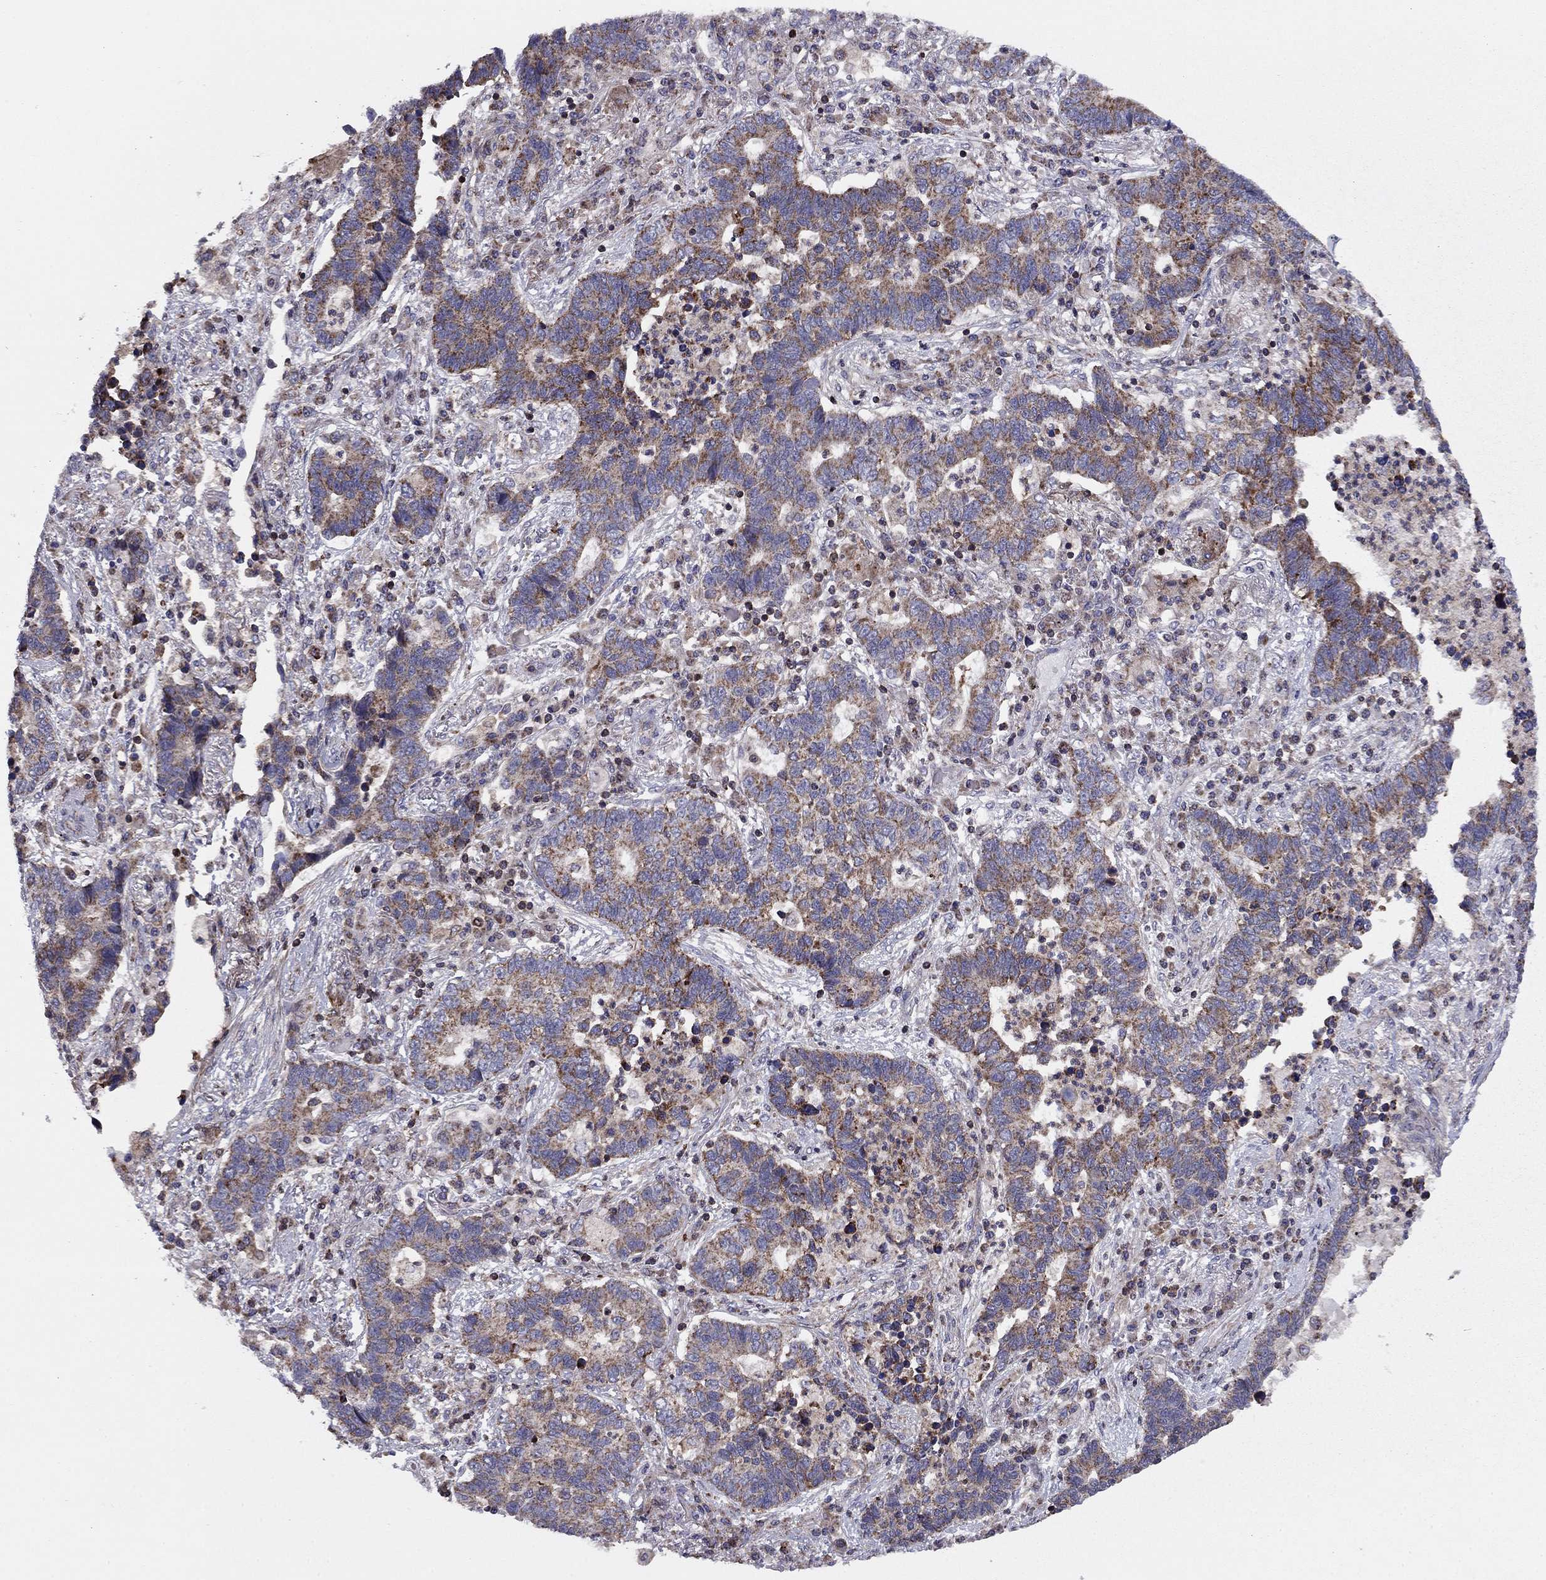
{"staining": {"intensity": "moderate", "quantity": "<25%", "location": "cytoplasmic/membranous"}, "tissue": "lung cancer", "cell_type": "Tumor cells", "image_type": "cancer", "snomed": [{"axis": "morphology", "description": "Adenocarcinoma, NOS"}, {"axis": "topography", "description": "Lung"}], "caption": "Immunohistochemical staining of lung cancer (adenocarcinoma) exhibits low levels of moderate cytoplasmic/membranous protein staining in approximately <25% of tumor cells. The staining was performed using DAB to visualize the protein expression in brown, while the nuclei were stained in blue with hematoxylin (Magnification: 20x).", "gene": "ALG6", "patient": {"sex": "female", "age": 57}}